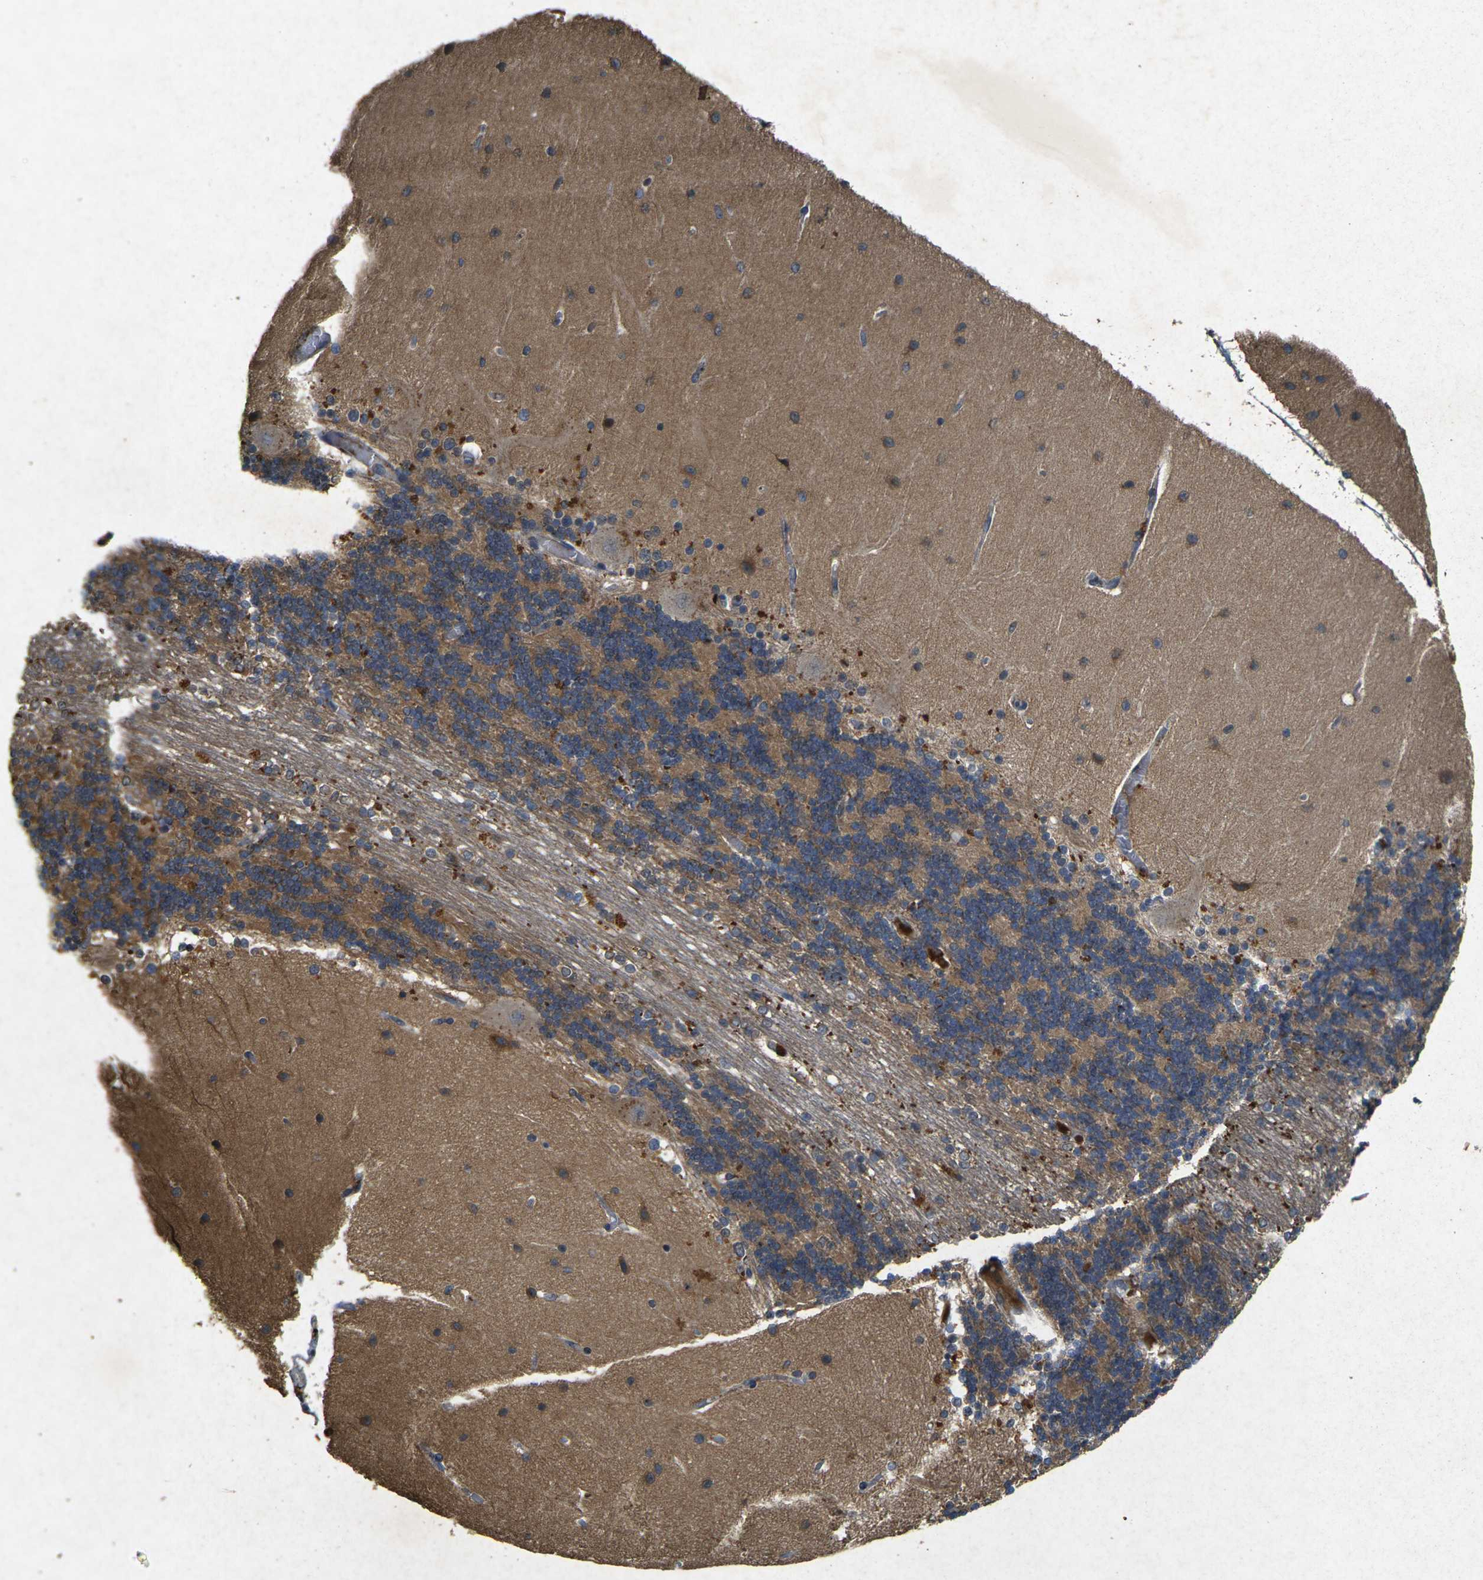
{"staining": {"intensity": "moderate", "quantity": "<25%", "location": "cytoplasmic/membranous"}, "tissue": "cerebellum", "cell_type": "Cells in granular layer", "image_type": "normal", "snomed": [{"axis": "morphology", "description": "Normal tissue, NOS"}, {"axis": "topography", "description": "Cerebellum"}], "caption": "Immunohistochemistry histopathology image of normal human cerebellum stained for a protein (brown), which demonstrates low levels of moderate cytoplasmic/membranous staining in approximately <25% of cells in granular layer.", "gene": "RGMA", "patient": {"sex": "female", "age": 54}}